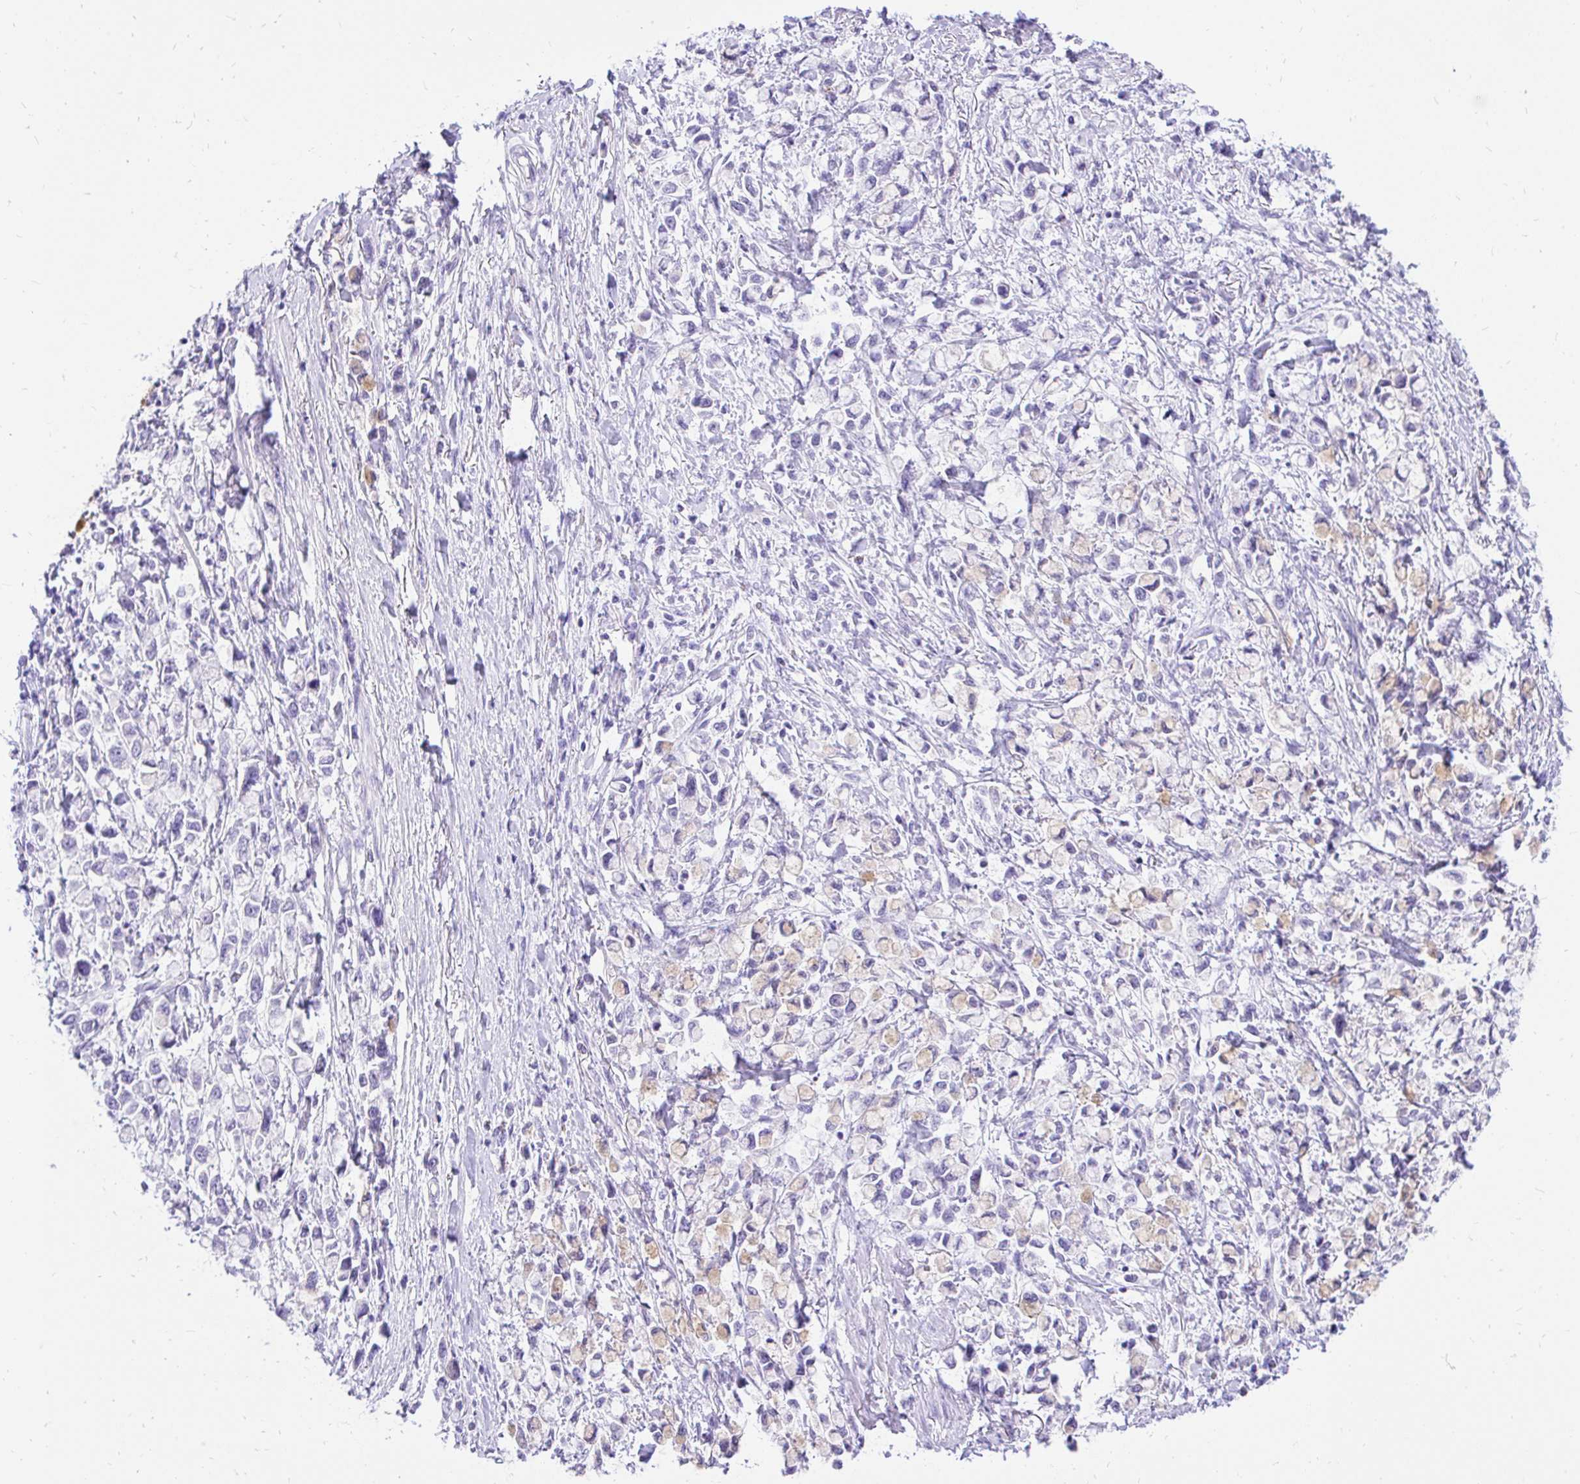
{"staining": {"intensity": "moderate", "quantity": "<25%", "location": "cytoplasmic/membranous"}, "tissue": "stomach cancer", "cell_type": "Tumor cells", "image_type": "cancer", "snomed": [{"axis": "morphology", "description": "Adenocarcinoma, NOS"}, {"axis": "topography", "description": "Stomach"}], "caption": "An immunohistochemistry histopathology image of tumor tissue is shown. Protein staining in brown labels moderate cytoplasmic/membranous positivity in stomach cancer within tumor cells.", "gene": "FATE1", "patient": {"sex": "female", "age": 81}}